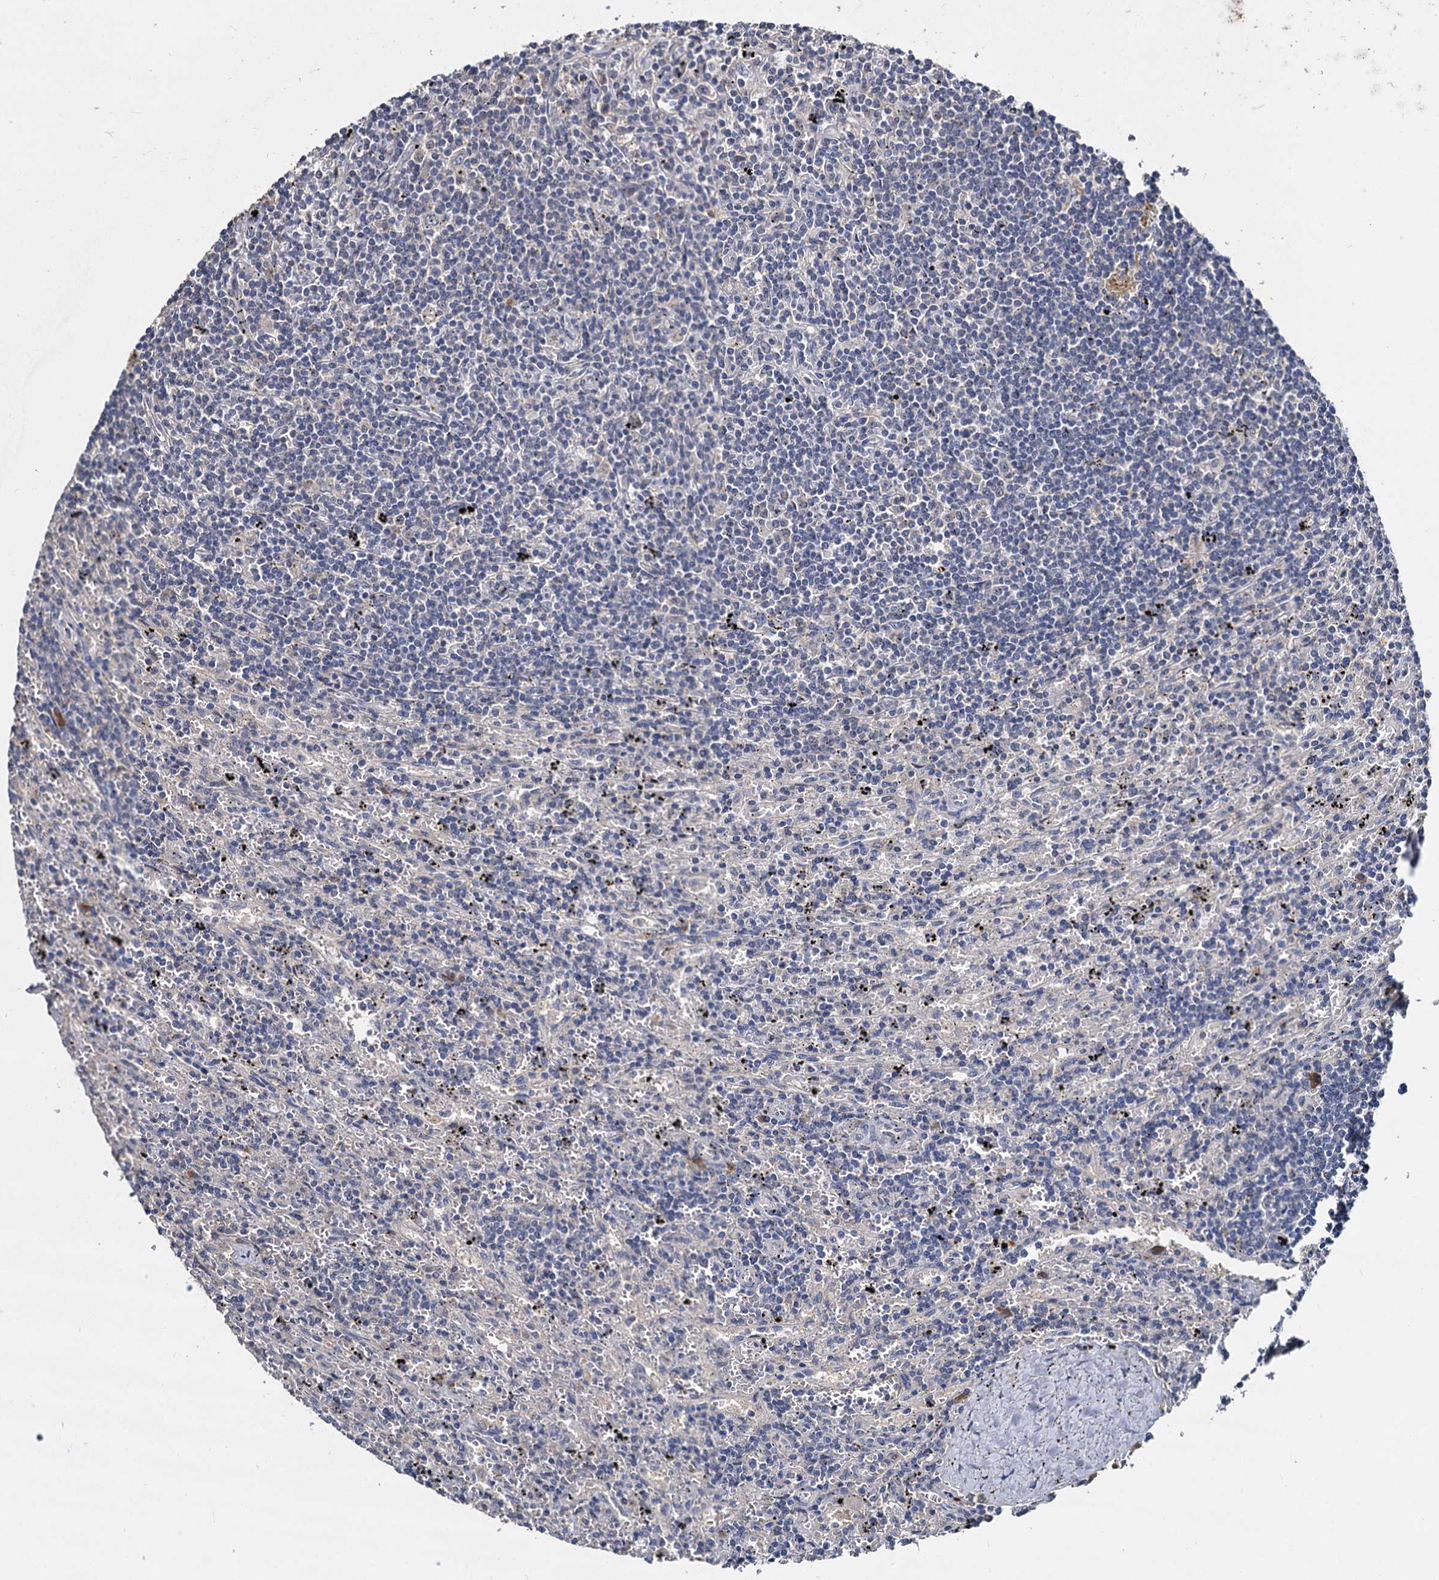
{"staining": {"intensity": "negative", "quantity": "none", "location": "none"}, "tissue": "lymphoma", "cell_type": "Tumor cells", "image_type": "cancer", "snomed": [{"axis": "morphology", "description": "Malignant lymphoma, non-Hodgkin's type, Low grade"}, {"axis": "topography", "description": "Spleen"}], "caption": "A high-resolution photomicrograph shows immunohistochemistry staining of malignant lymphoma, non-Hodgkin's type (low-grade), which exhibits no significant staining in tumor cells.", "gene": "CCDC184", "patient": {"sex": "male", "age": 76}}